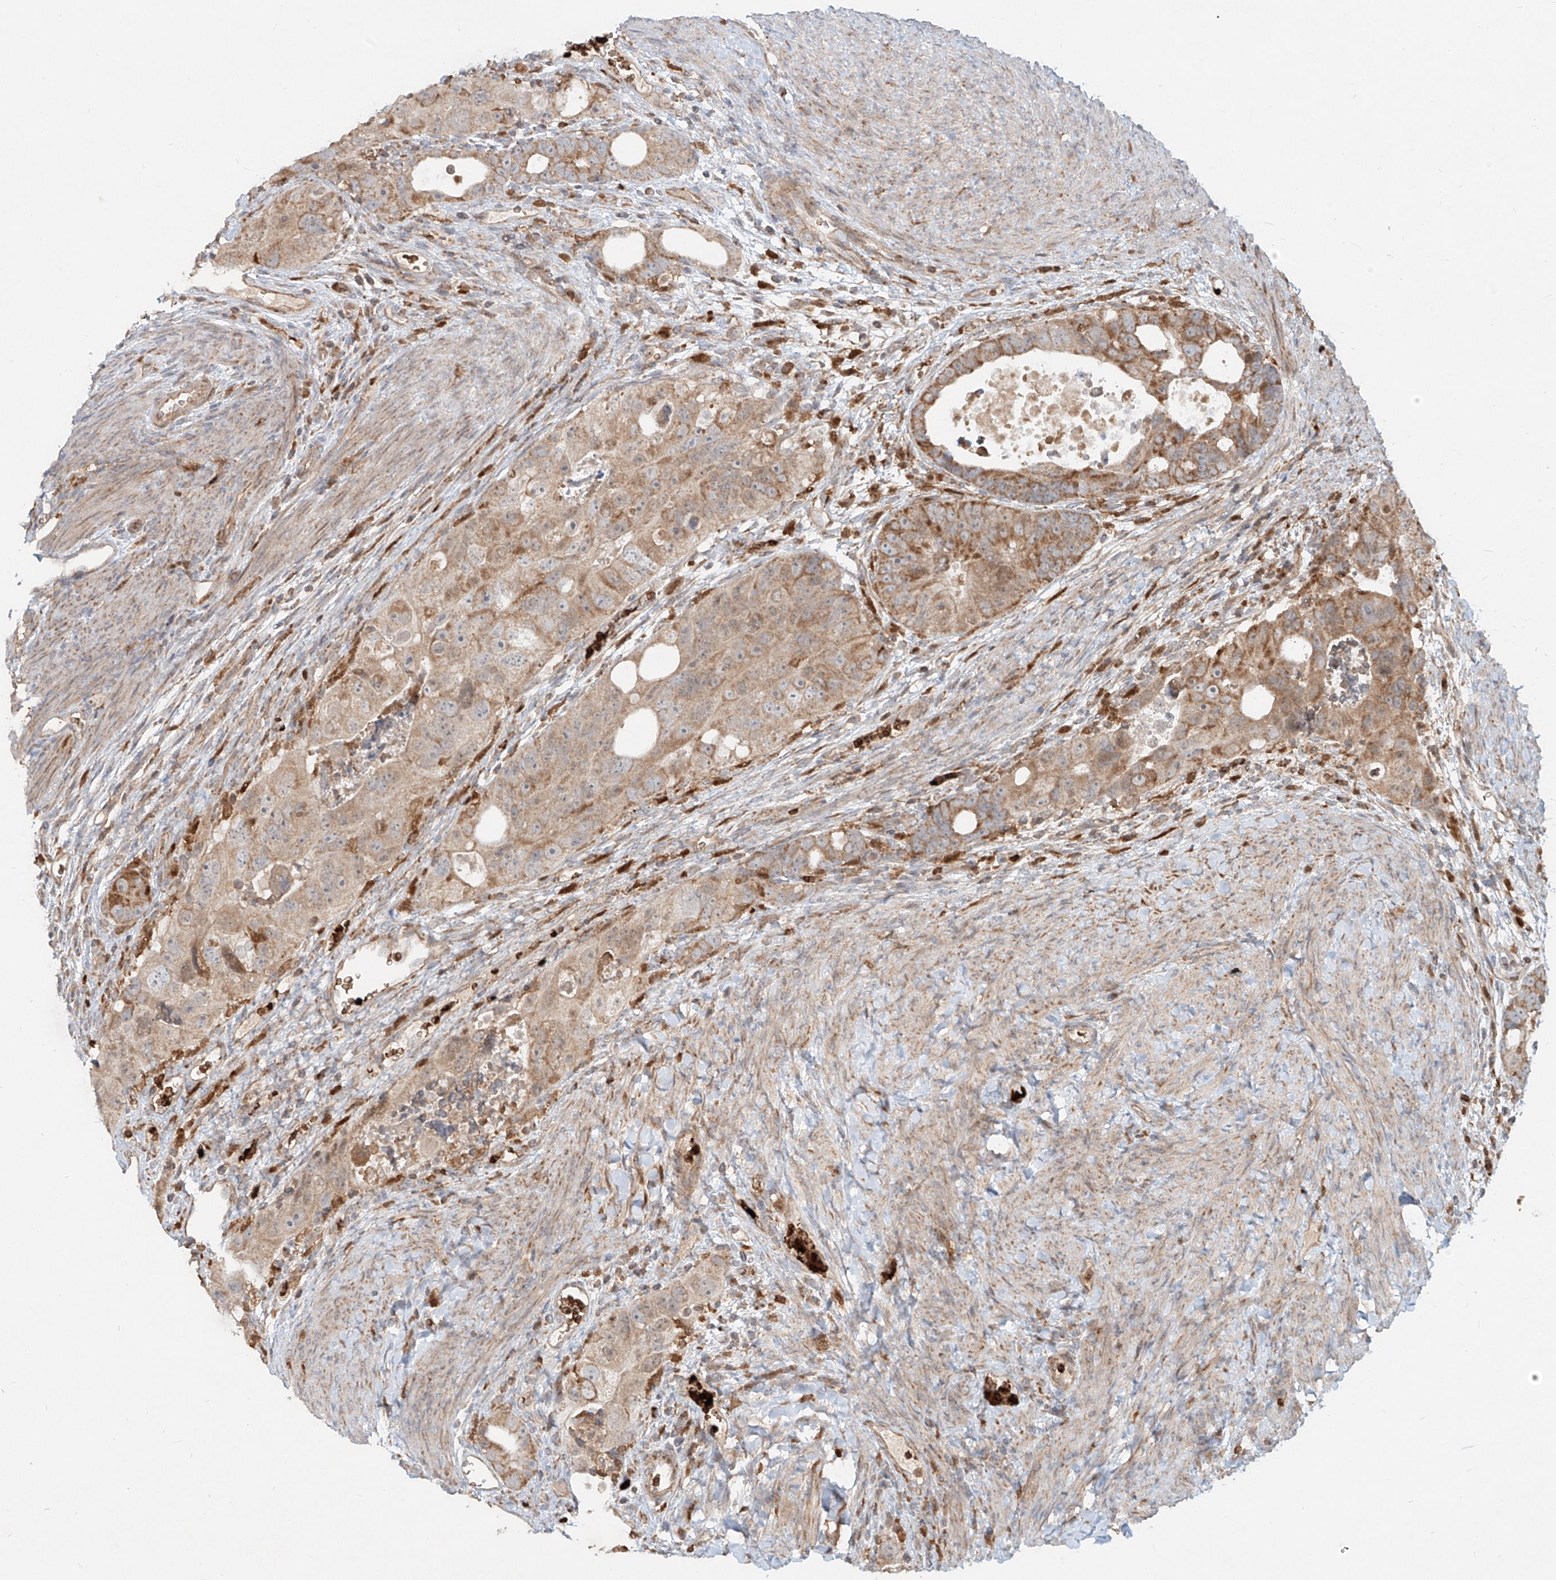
{"staining": {"intensity": "weak", "quantity": ">75%", "location": "cytoplasmic/membranous"}, "tissue": "colorectal cancer", "cell_type": "Tumor cells", "image_type": "cancer", "snomed": [{"axis": "morphology", "description": "Adenocarcinoma, NOS"}, {"axis": "topography", "description": "Rectum"}], "caption": "Protein staining displays weak cytoplasmic/membranous positivity in approximately >75% of tumor cells in adenocarcinoma (colorectal).", "gene": "FGD2", "patient": {"sex": "male", "age": 59}}